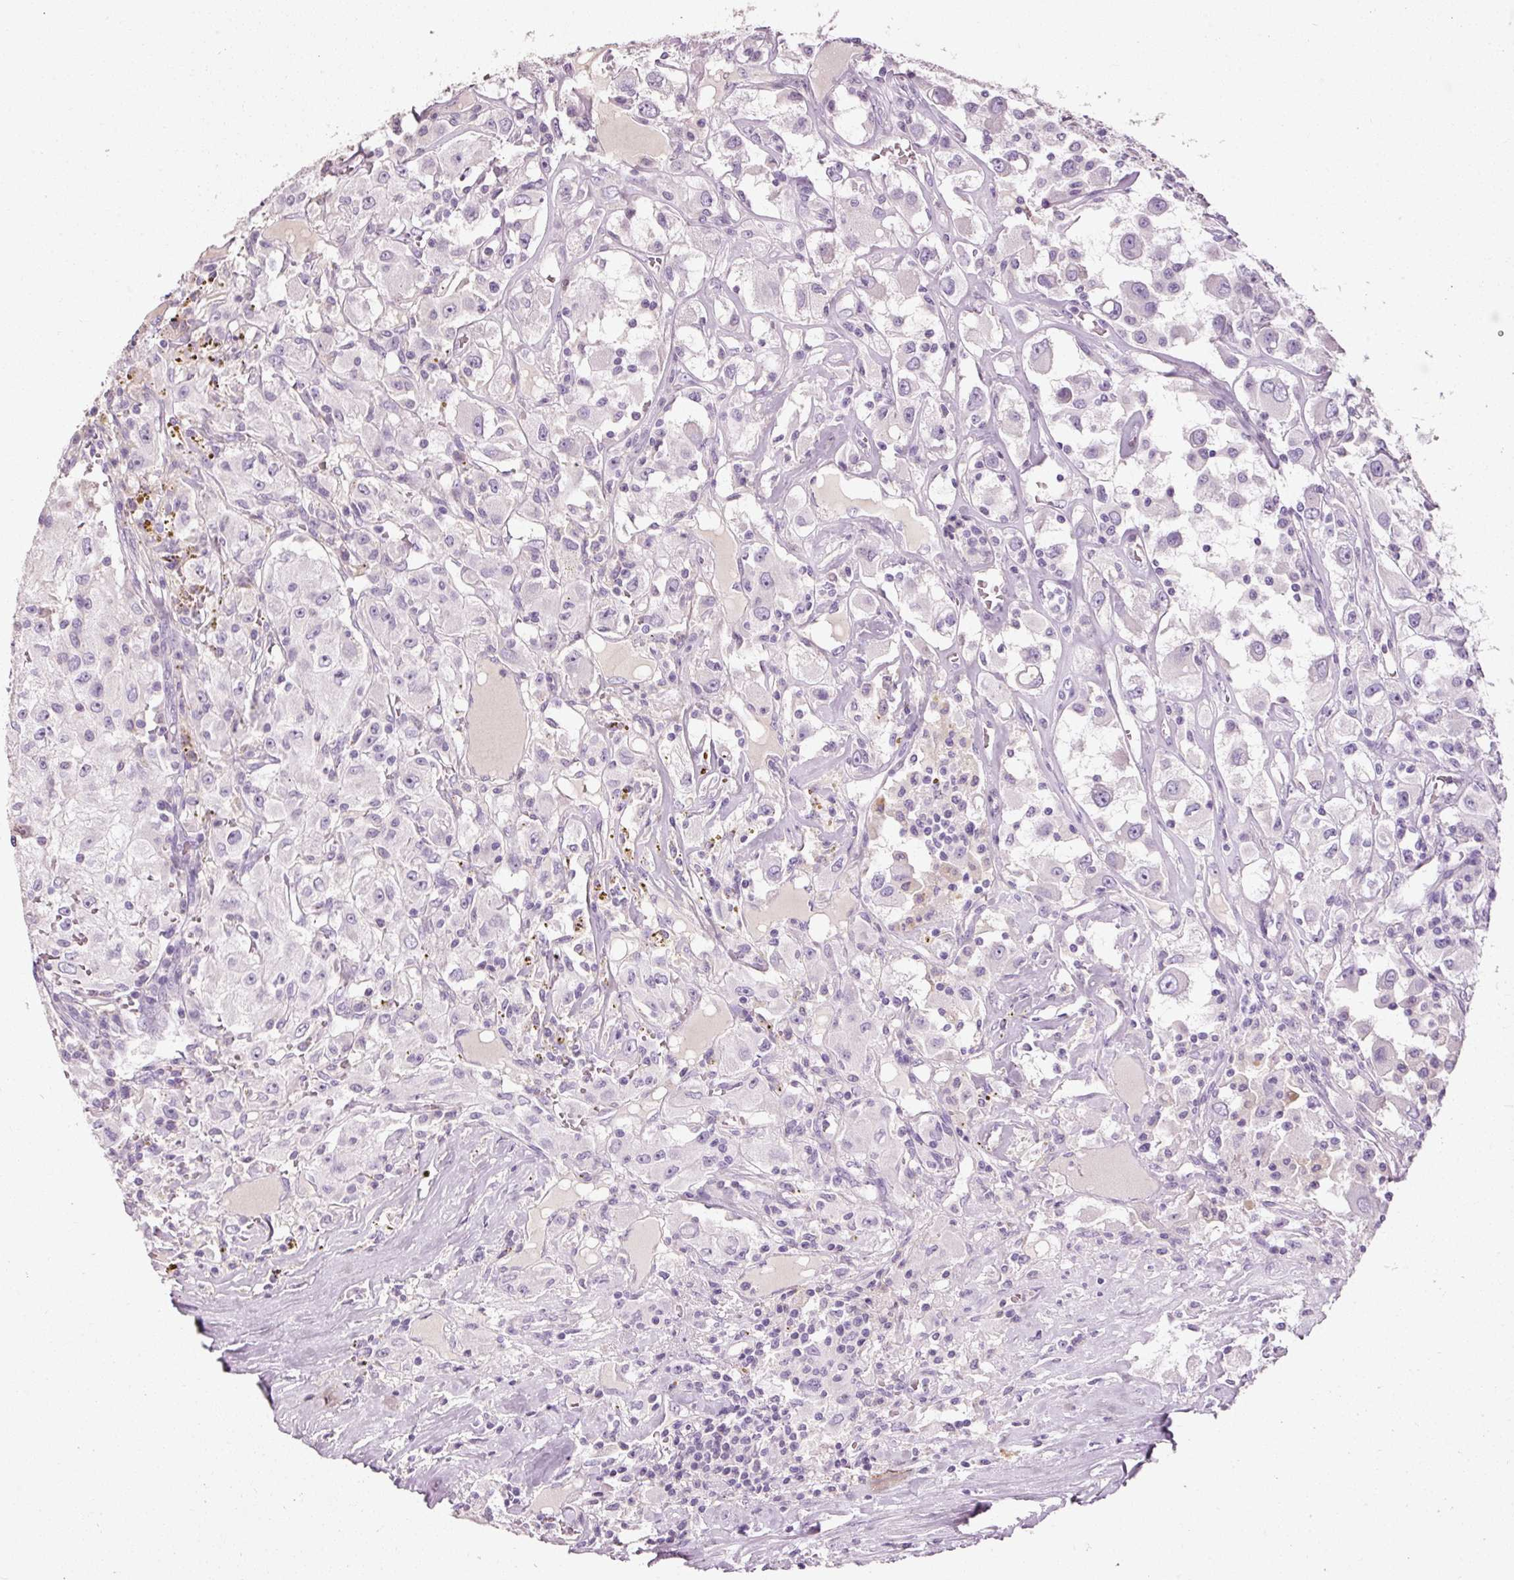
{"staining": {"intensity": "negative", "quantity": "none", "location": "none"}, "tissue": "renal cancer", "cell_type": "Tumor cells", "image_type": "cancer", "snomed": [{"axis": "morphology", "description": "Adenocarcinoma, NOS"}, {"axis": "topography", "description": "Kidney"}], "caption": "Tumor cells show no significant positivity in renal cancer (adenocarcinoma).", "gene": "MUC5AC", "patient": {"sex": "female", "age": 67}}